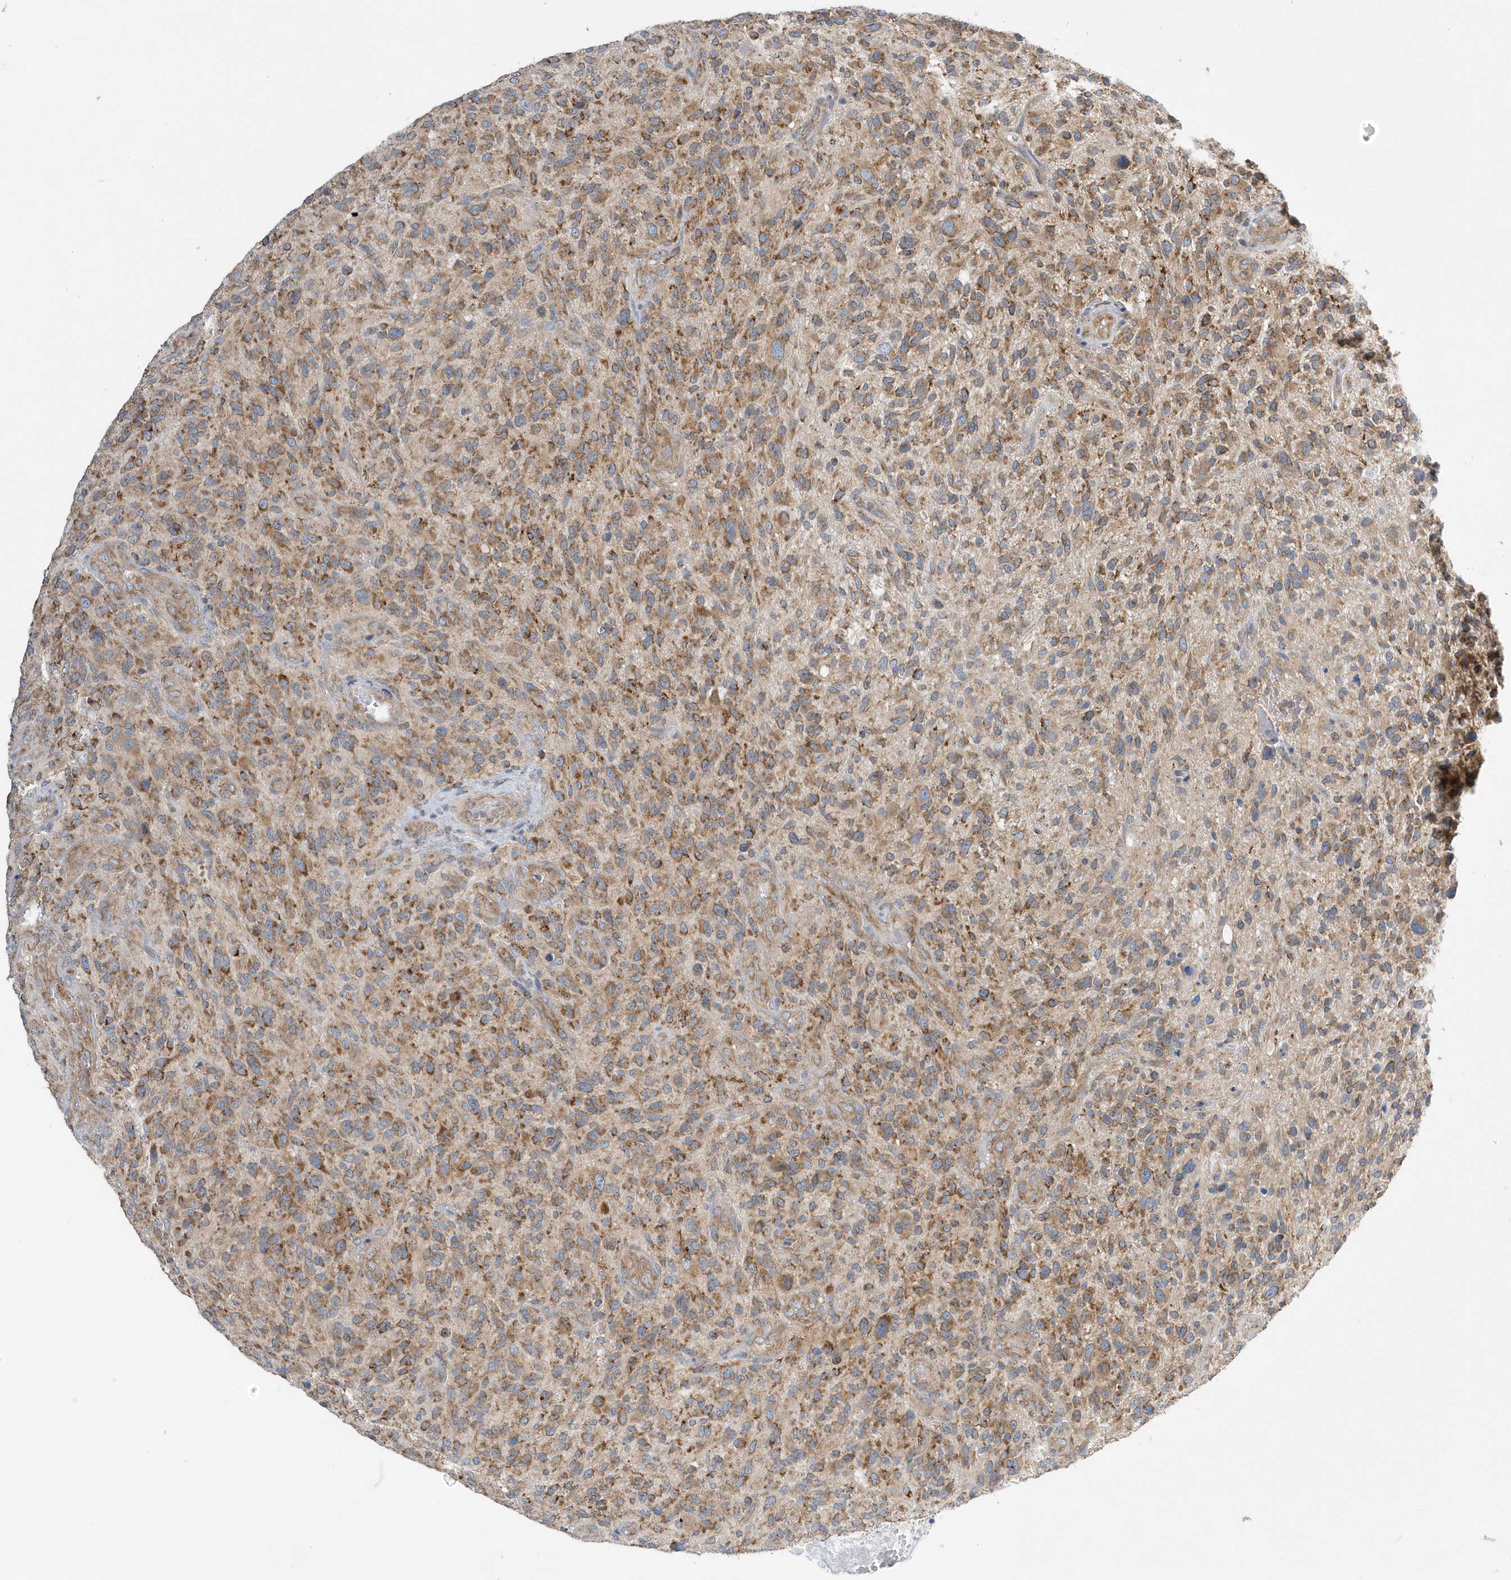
{"staining": {"intensity": "moderate", "quantity": ">75%", "location": "cytoplasmic/membranous"}, "tissue": "glioma", "cell_type": "Tumor cells", "image_type": "cancer", "snomed": [{"axis": "morphology", "description": "Glioma, malignant, High grade"}, {"axis": "topography", "description": "Brain"}], "caption": "Glioma was stained to show a protein in brown. There is medium levels of moderate cytoplasmic/membranous expression in about >75% of tumor cells.", "gene": "SPATA5", "patient": {"sex": "male", "age": 47}}